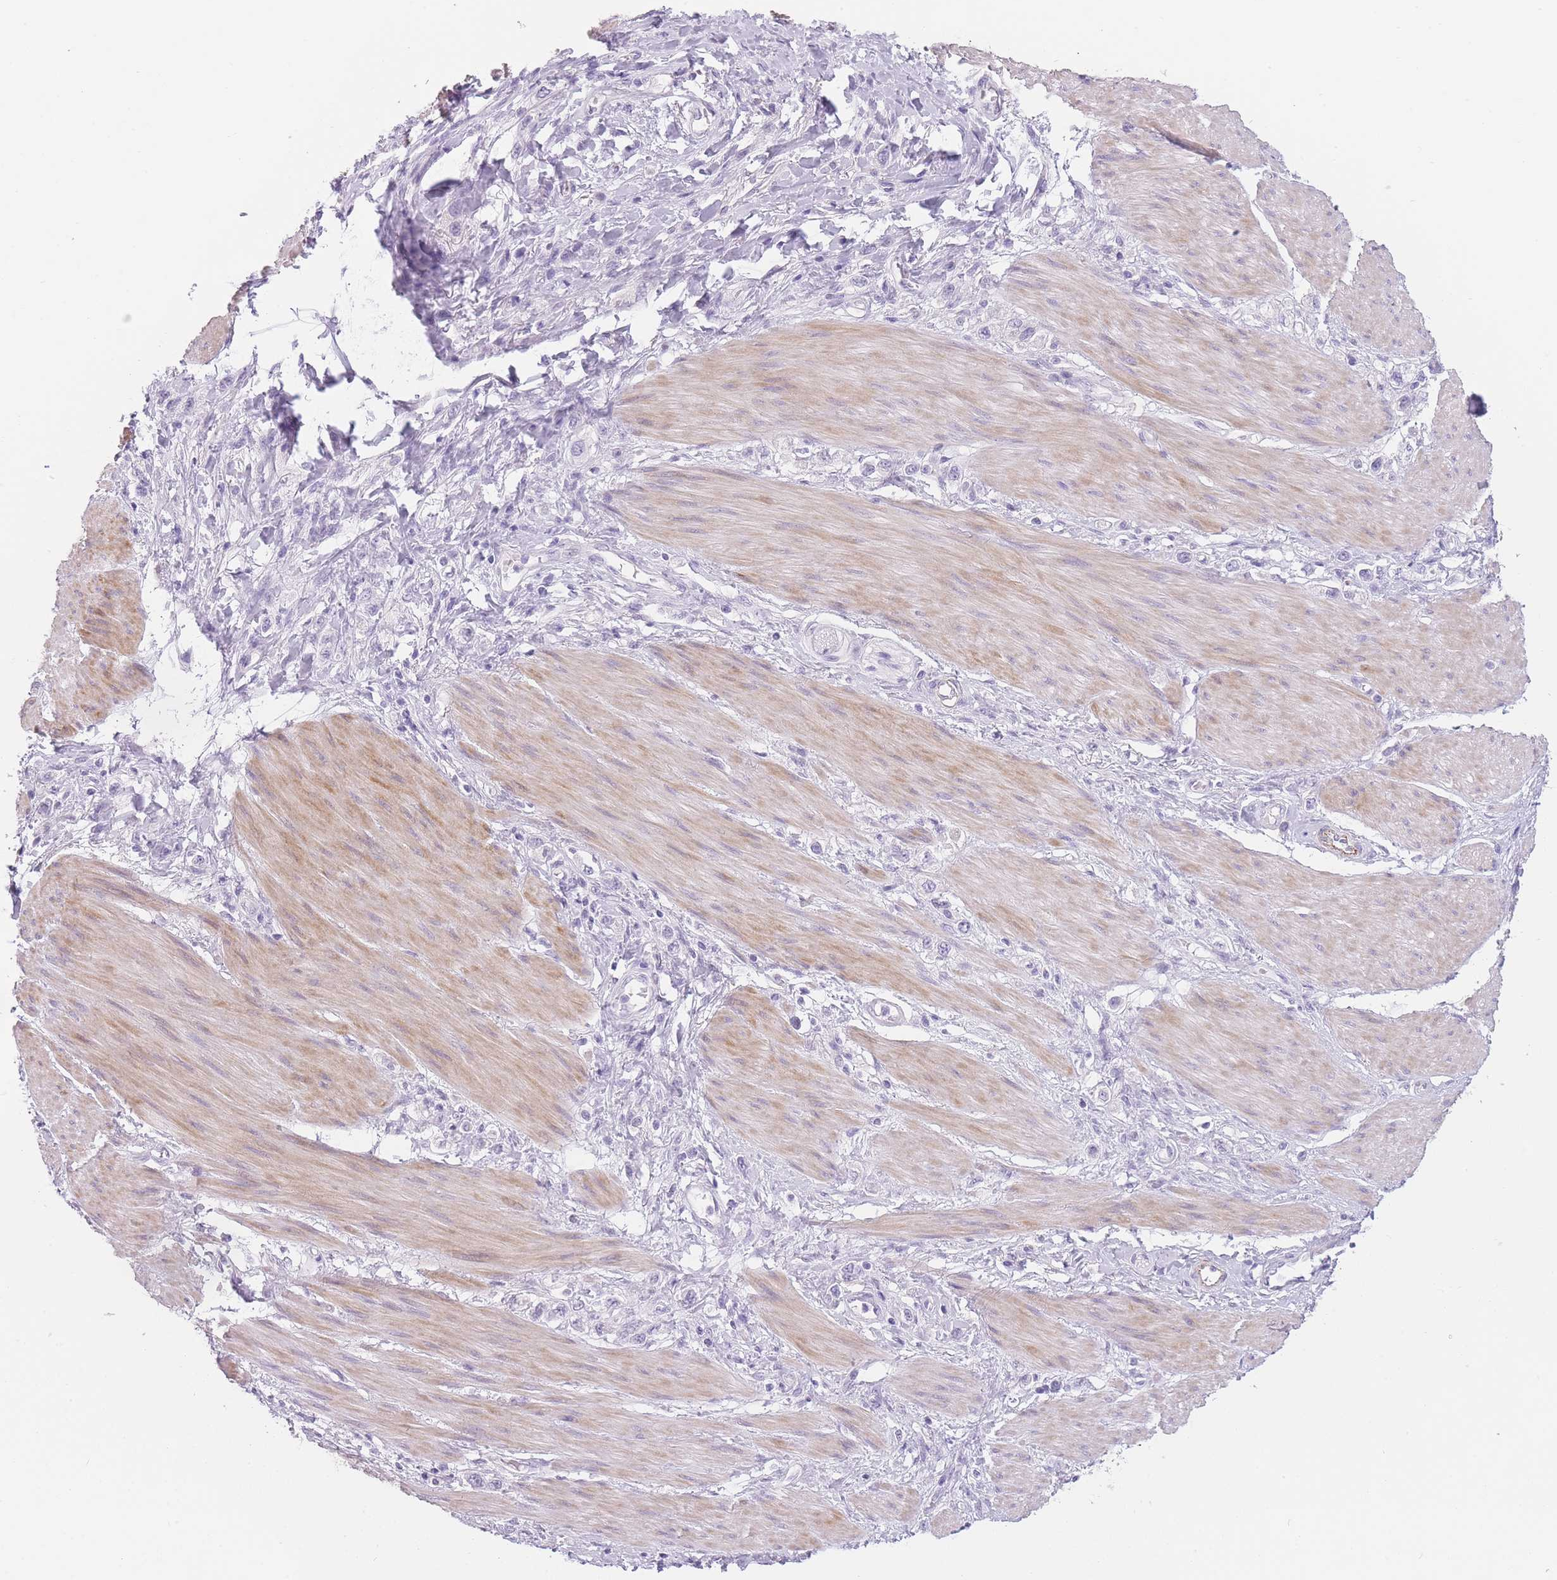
{"staining": {"intensity": "negative", "quantity": "none", "location": "none"}, "tissue": "stomach cancer", "cell_type": "Tumor cells", "image_type": "cancer", "snomed": [{"axis": "morphology", "description": "Adenocarcinoma, NOS"}, {"axis": "topography", "description": "Stomach"}], "caption": "Immunohistochemical staining of stomach cancer (adenocarcinoma) reveals no significant staining in tumor cells.", "gene": "TMEM236", "patient": {"sex": "female", "age": 65}}